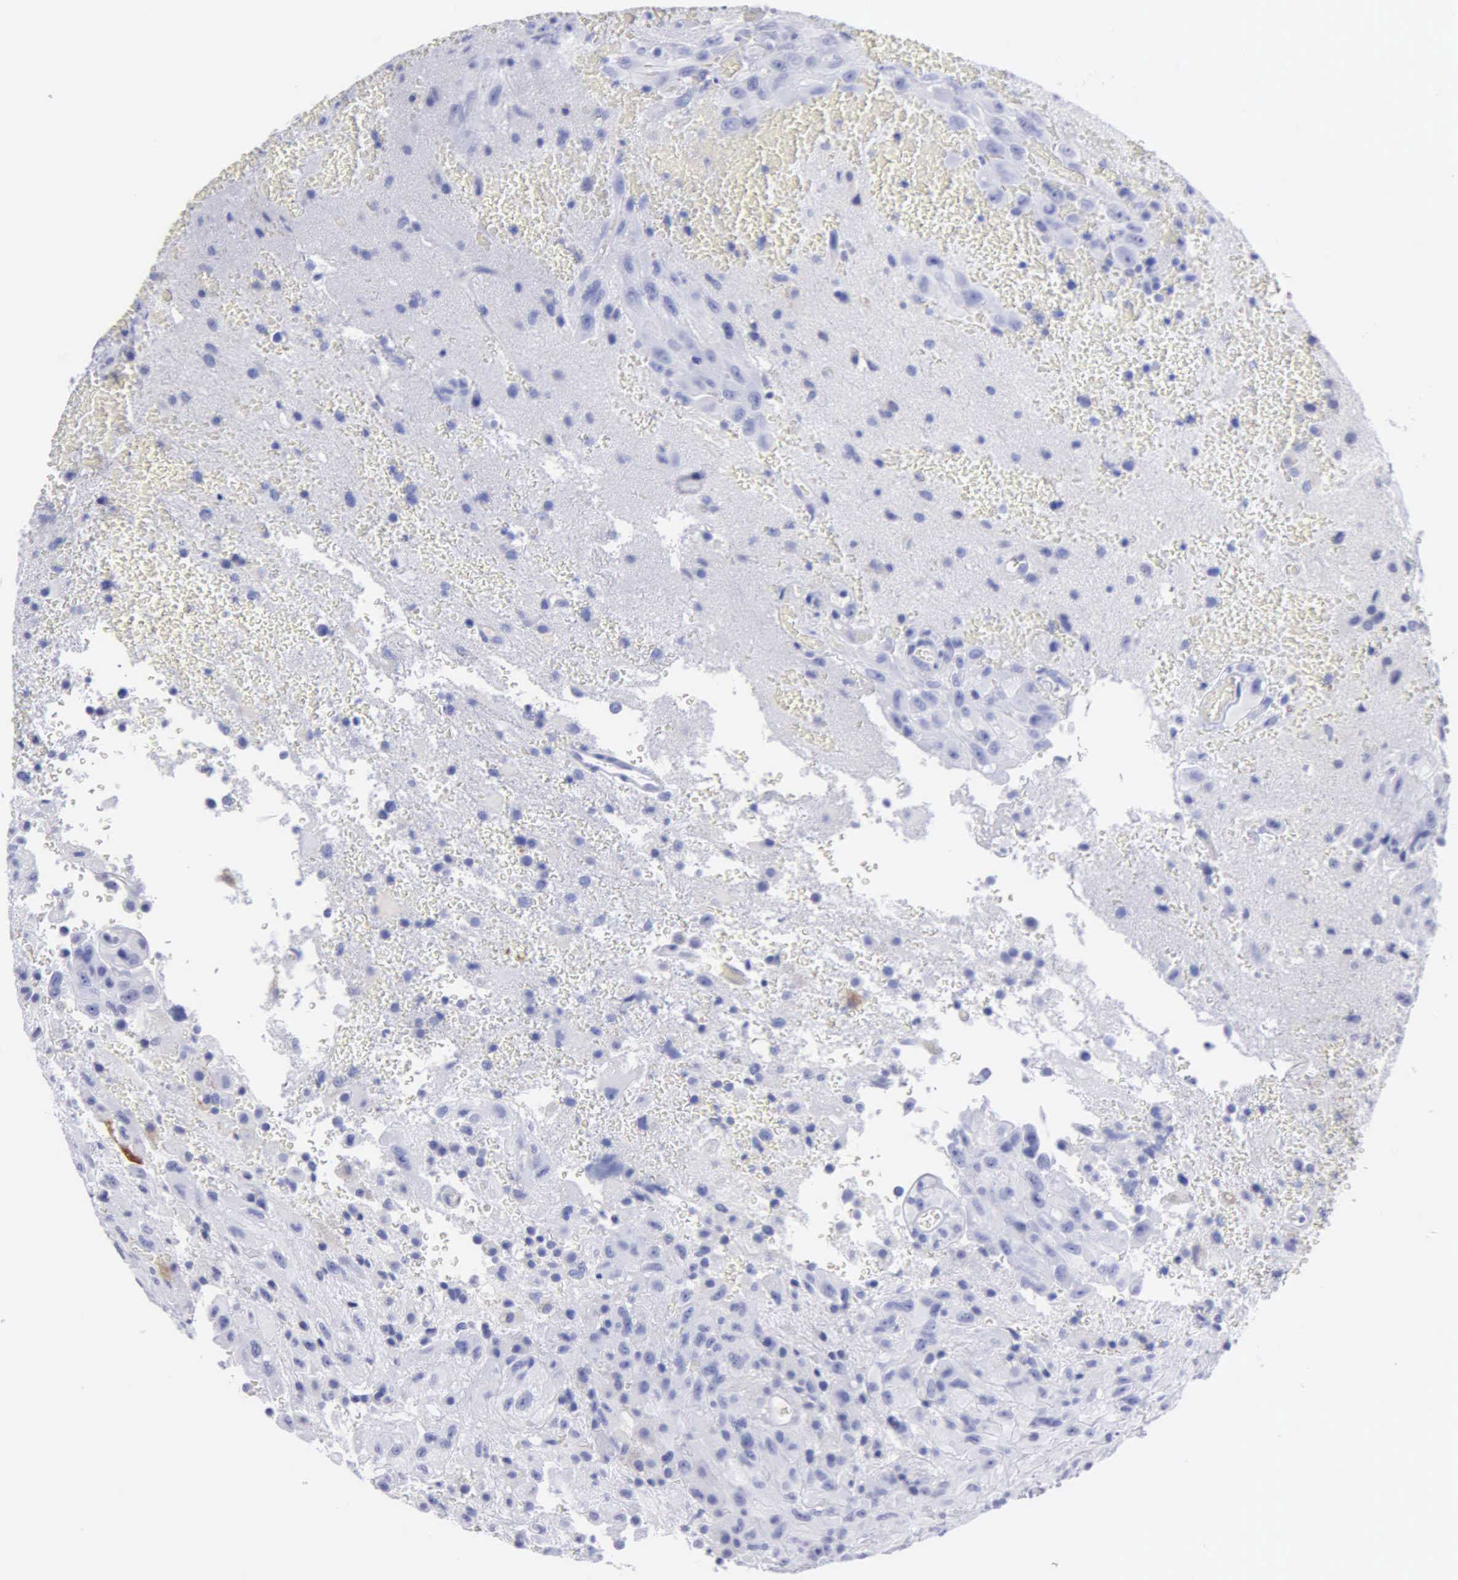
{"staining": {"intensity": "negative", "quantity": "none", "location": "none"}, "tissue": "glioma", "cell_type": "Tumor cells", "image_type": "cancer", "snomed": [{"axis": "morphology", "description": "Glioma, malignant, High grade"}, {"axis": "topography", "description": "Brain"}], "caption": "Immunohistochemical staining of human high-grade glioma (malignant) exhibits no significant staining in tumor cells.", "gene": "CYP19A1", "patient": {"sex": "male", "age": 48}}